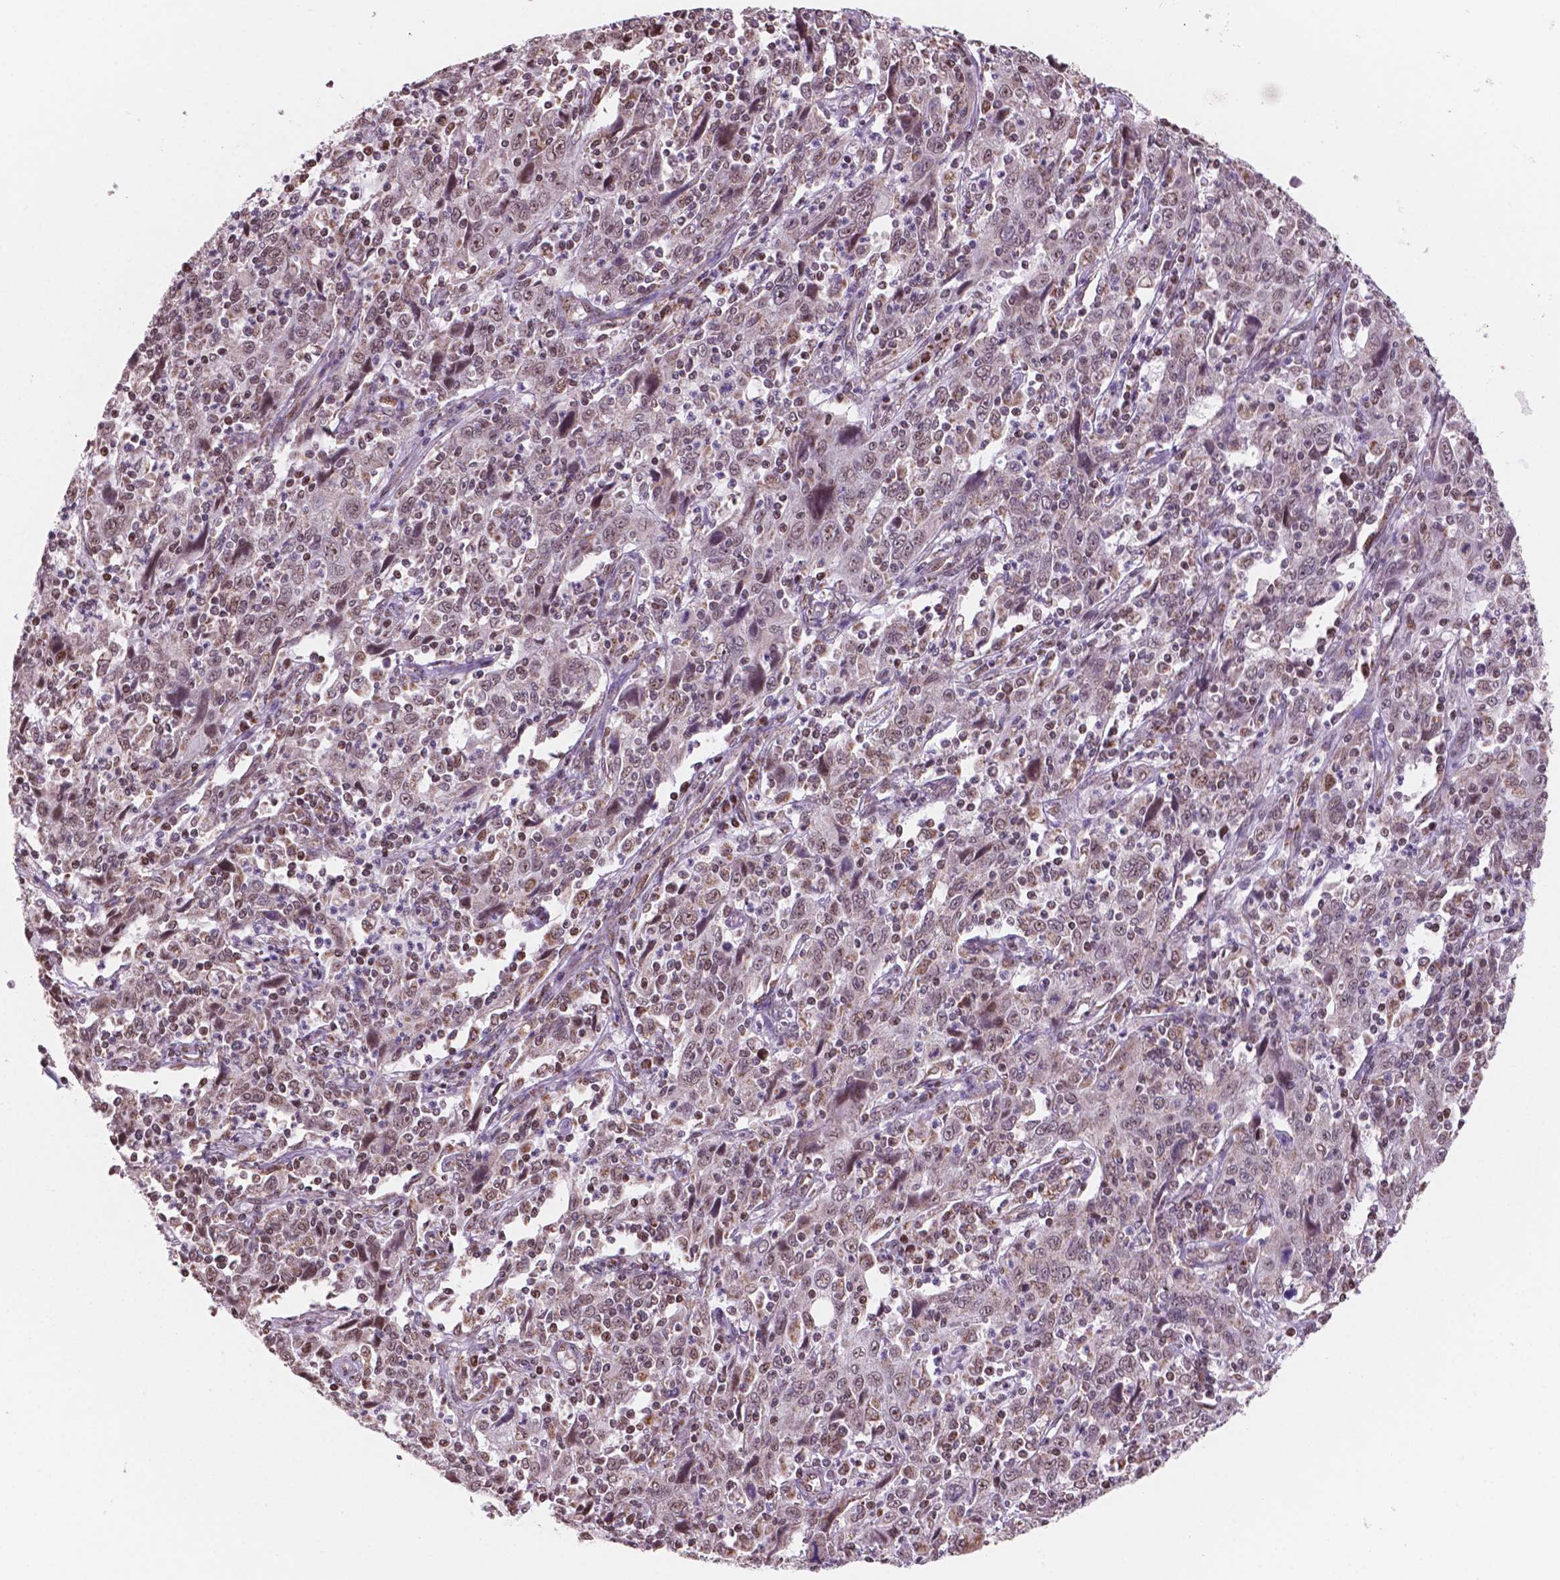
{"staining": {"intensity": "moderate", "quantity": ">75%", "location": "nuclear"}, "tissue": "cervical cancer", "cell_type": "Tumor cells", "image_type": "cancer", "snomed": [{"axis": "morphology", "description": "Squamous cell carcinoma, NOS"}, {"axis": "topography", "description": "Cervix"}], "caption": "Protein expression analysis of human squamous cell carcinoma (cervical) reveals moderate nuclear staining in approximately >75% of tumor cells. The protein of interest is shown in brown color, while the nuclei are stained blue.", "gene": "NDUFA10", "patient": {"sex": "female", "age": 46}}